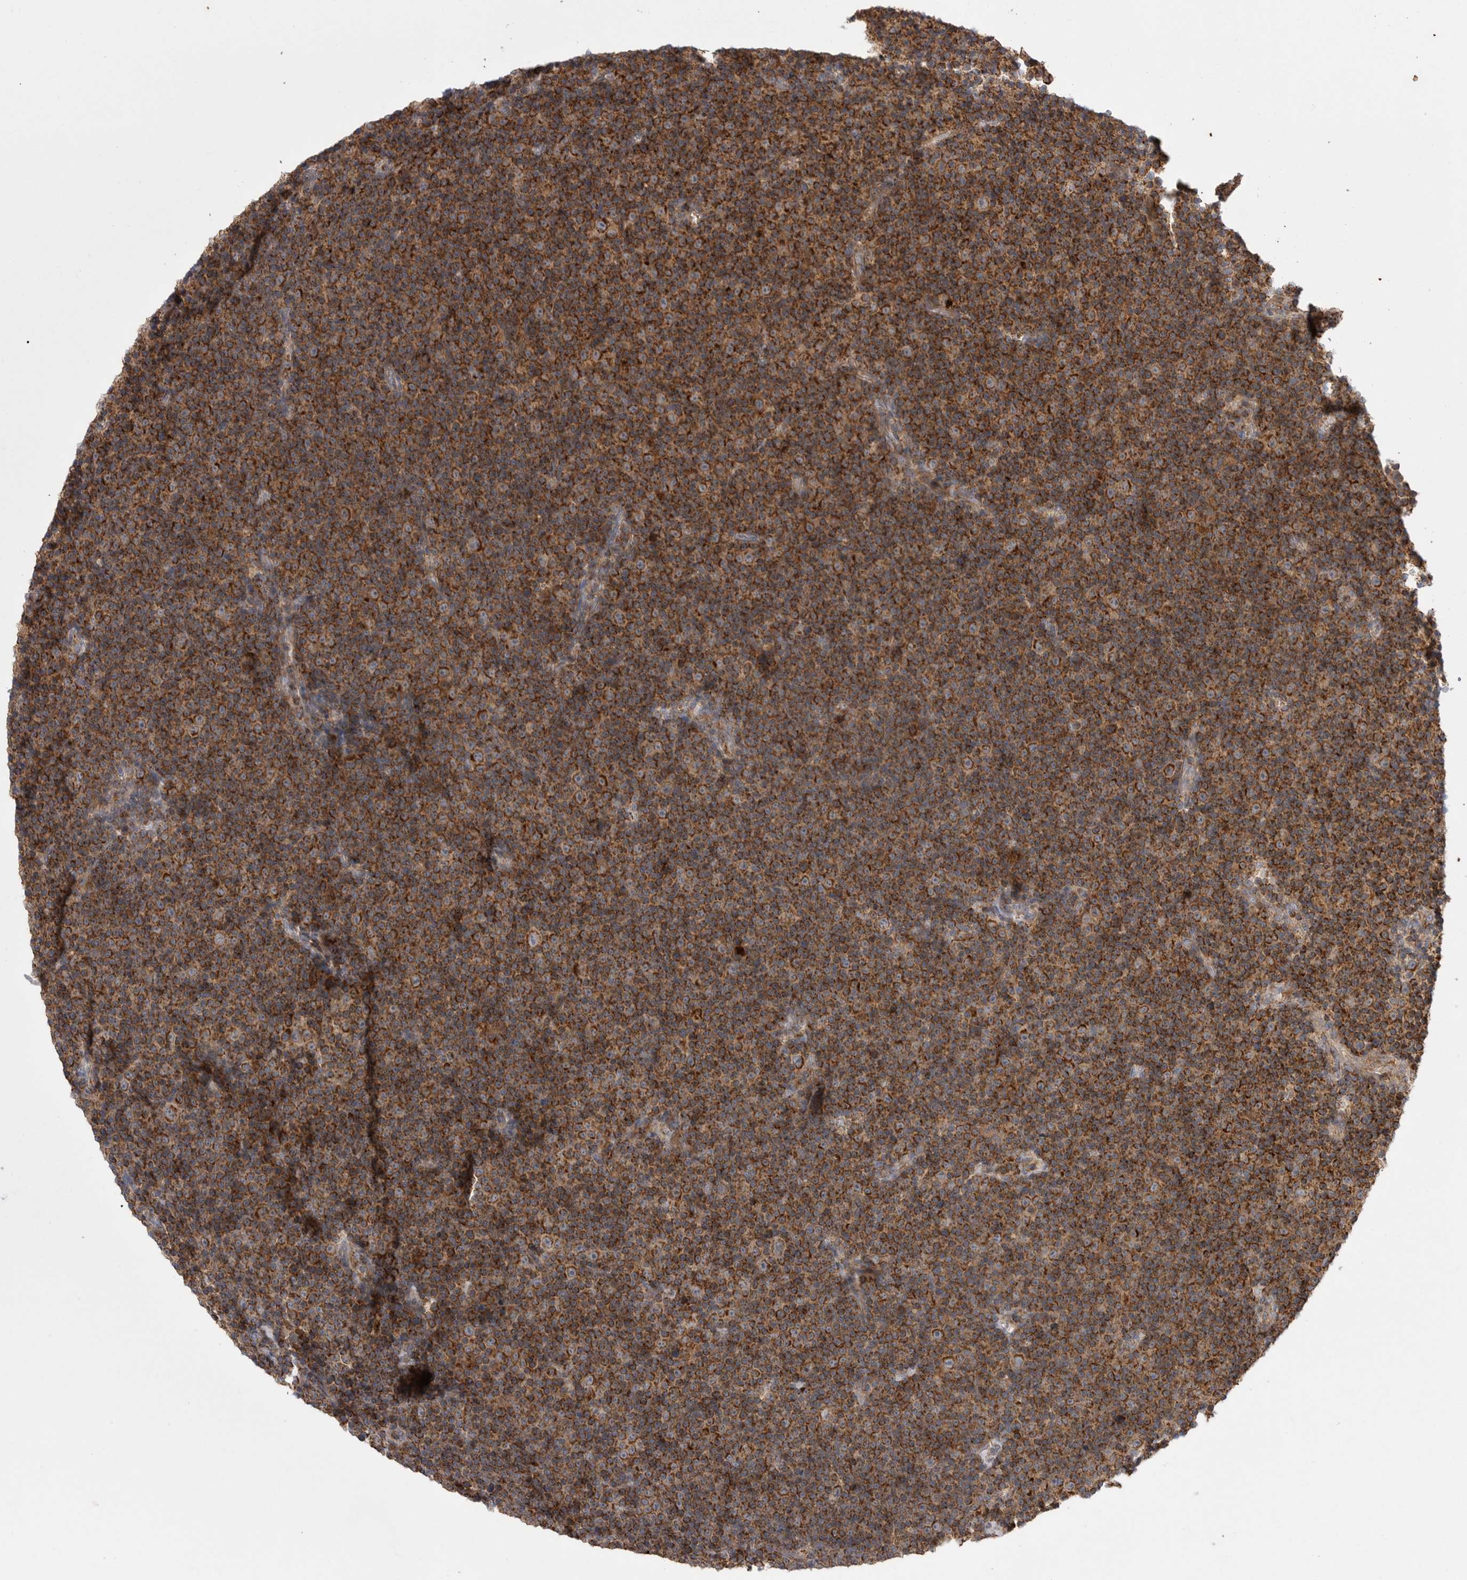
{"staining": {"intensity": "strong", "quantity": ">75%", "location": "cytoplasmic/membranous"}, "tissue": "lymphoma", "cell_type": "Tumor cells", "image_type": "cancer", "snomed": [{"axis": "morphology", "description": "Malignant lymphoma, non-Hodgkin's type, Low grade"}, {"axis": "topography", "description": "Lymph node"}], "caption": "IHC (DAB (3,3'-diaminobenzidine)) staining of human malignant lymphoma, non-Hodgkin's type (low-grade) exhibits strong cytoplasmic/membranous protein expression in approximately >75% of tumor cells. The staining was performed using DAB to visualize the protein expression in brown, while the nuclei were stained in blue with hematoxylin (Magnification: 20x).", "gene": "KYAT3", "patient": {"sex": "female", "age": 67}}